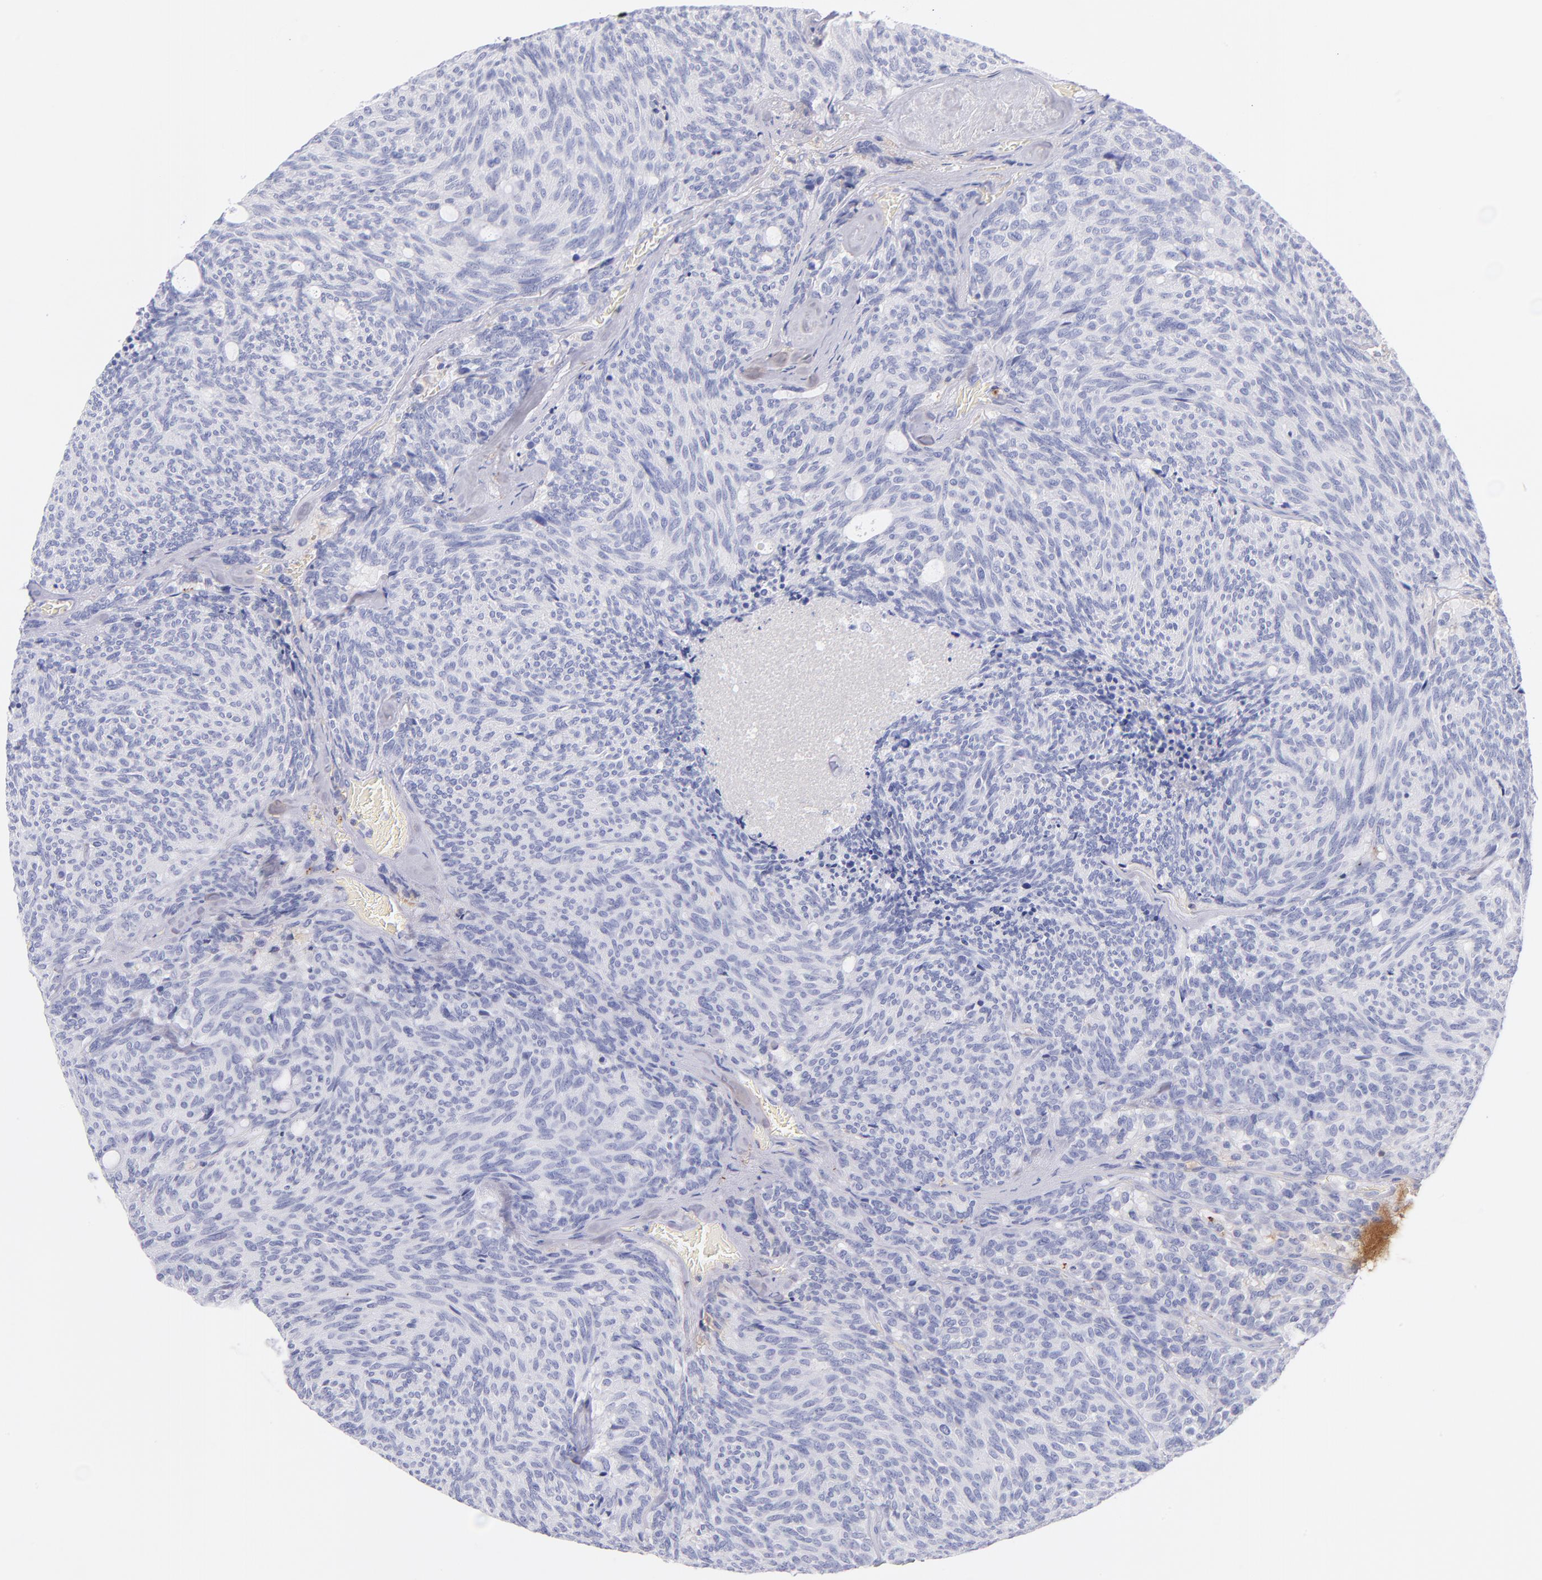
{"staining": {"intensity": "negative", "quantity": "none", "location": "none"}, "tissue": "carcinoid", "cell_type": "Tumor cells", "image_type": "cancer", "snomed": [{"axis": "morphology", "description": "Carcinoid, malignant, NOS"}, {"axis": "topography", "description": "Pancreas"}], "caption": "Carcinoid was stained to show a protein in brown. There is no significant staining in tumor cells. (Immunohistochemistry, brightfield microscopy, high magnification).", "gene": "HP", "patient": {"sex": "female", "age": 54}}